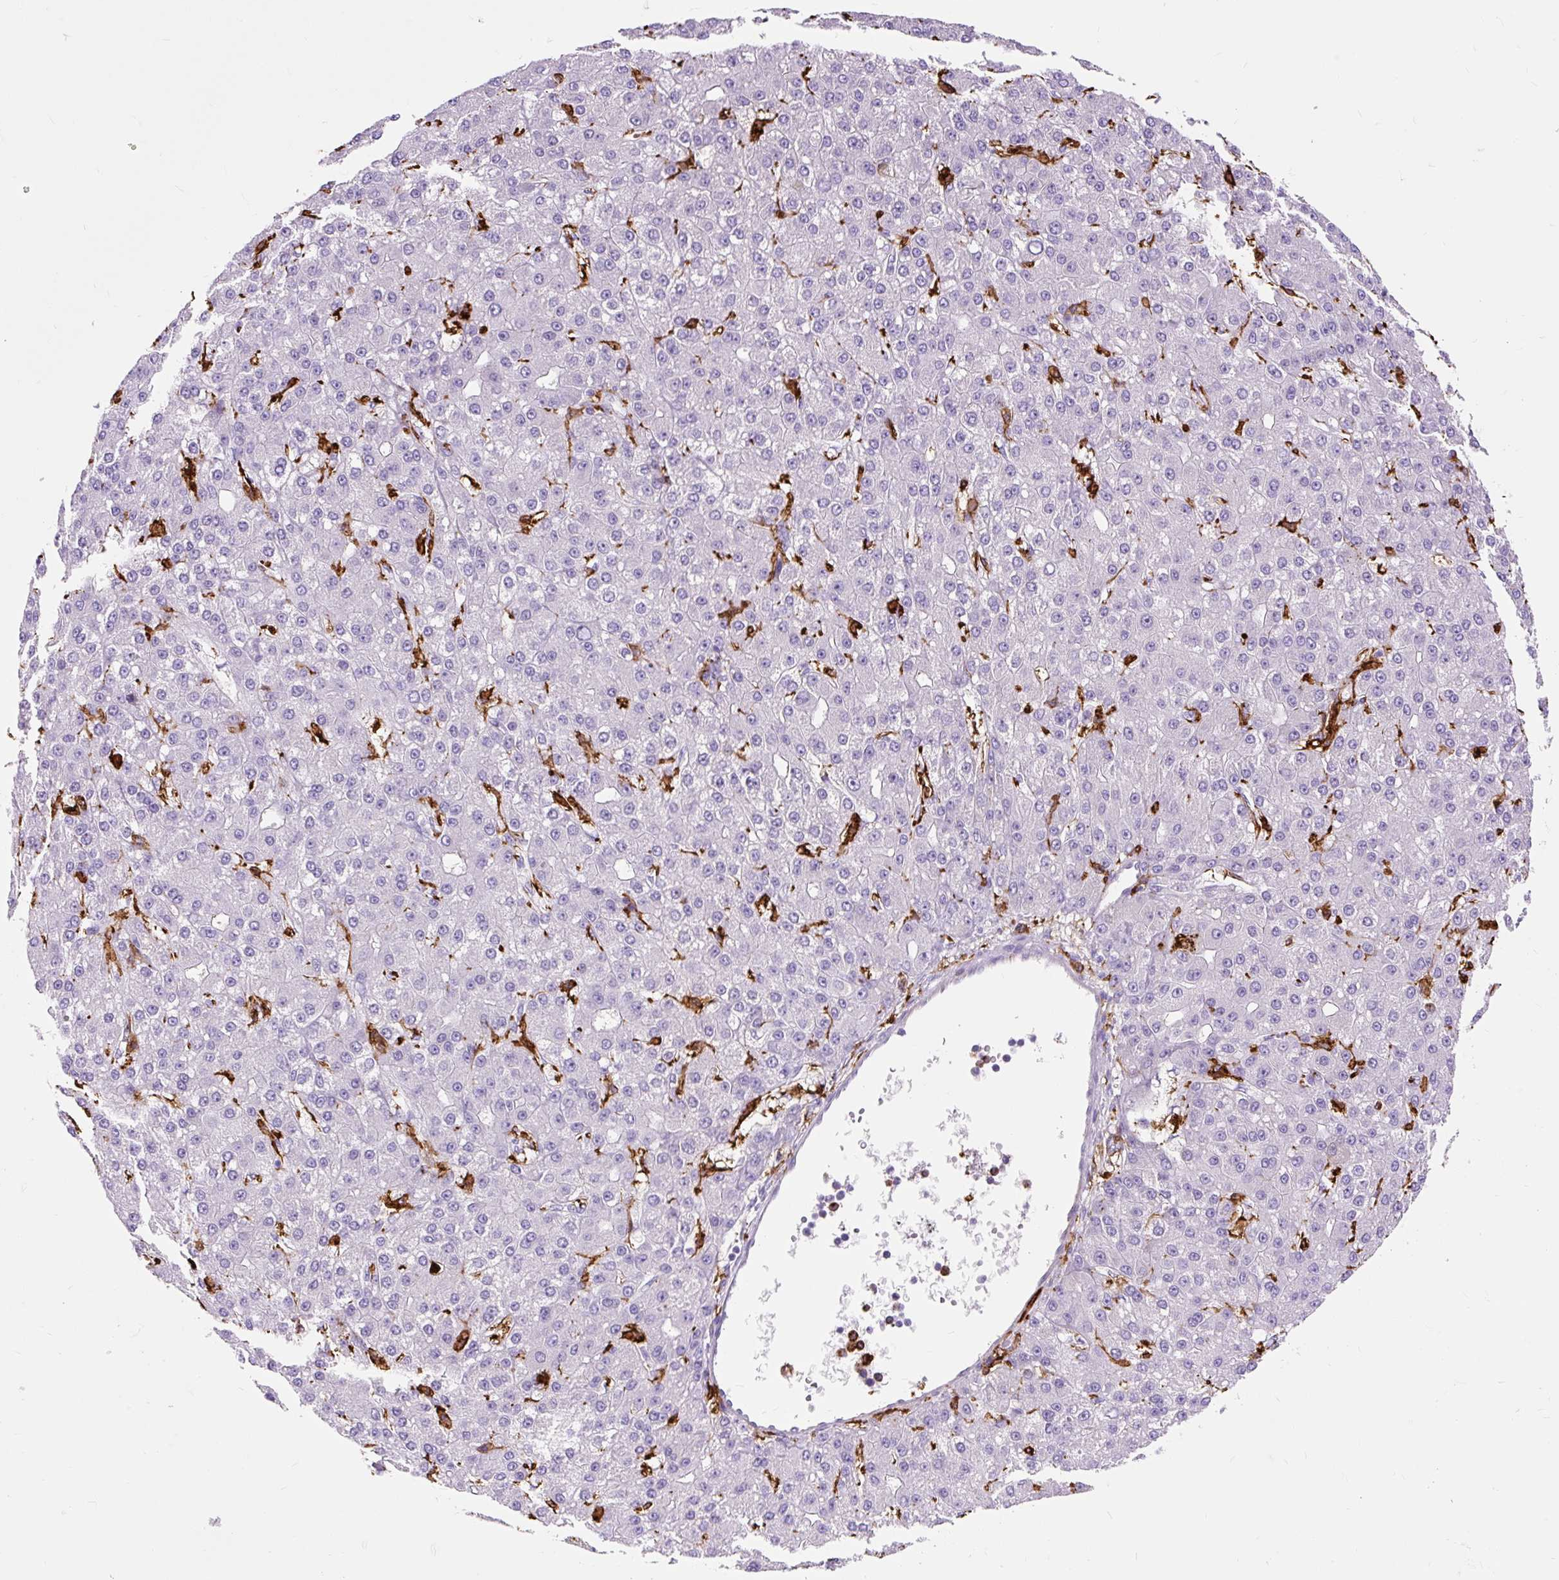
{"staining": {"intensity": "negative", "quantity": "none", "location": "none"}, "tissue": "liver cancer", "cell_type": "Tumor cells", "image_type": "cancer", "snomed": [{"axis": "morphology", "description": "Carcinoma, Hepatocellular, NOS"}, {"axis": "topography", "description": "Liver"}], "caption": "Image shows no protein expression in tumor cells of liver cancer (hepatocellular carcinoma) tissue. (DAB immunohistochemistry visualized using brightfield microscopy, high magnification).", "gene": "HLA-DRA", "patient": {"sex": "male", "age": 67}}